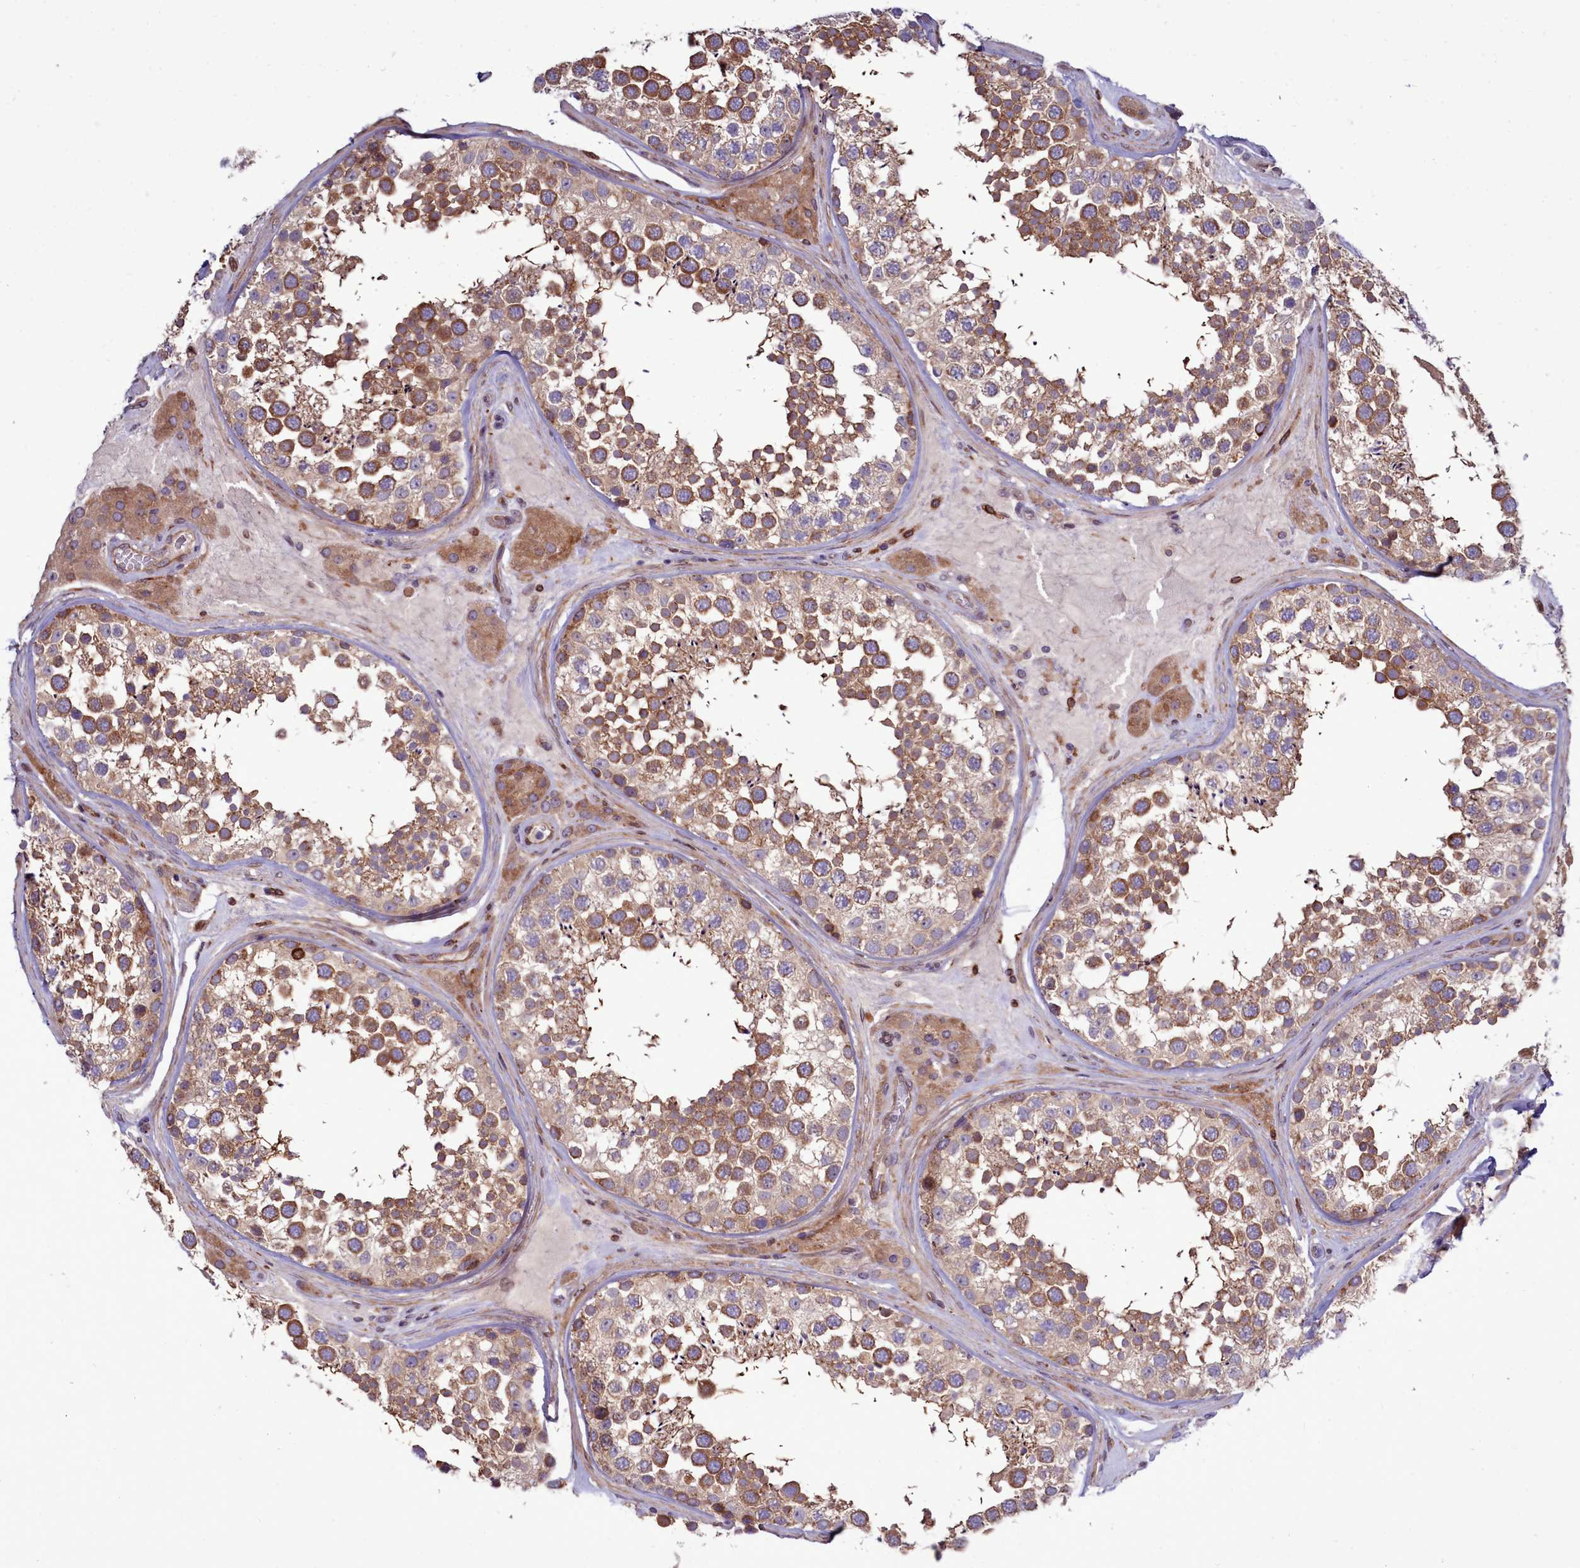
{"staining": {"intensity": "moderate", "quantity": ">75%", "location": "cytoplasmic/membranous"}, "tissue": "testis", "cell_type": "Cells in seminiferous ducts", "image_type": "normal", "snomed": [{"axis": "morphology", "description": "Normal tissue, NOS"}, {"axis": "topography", "description": "Testis"}], "caption": "The micrograph exhibits staining of benign testis, revealing moderate cytoplasmic/membranous protein positivity (brown color) within cells in seminiferous ducts. (DAB IHC, brown staining for protein, blue staining for nuclei).", "gene": "RAPGEF4", "patient": {"sex": "male", "age": 46}}